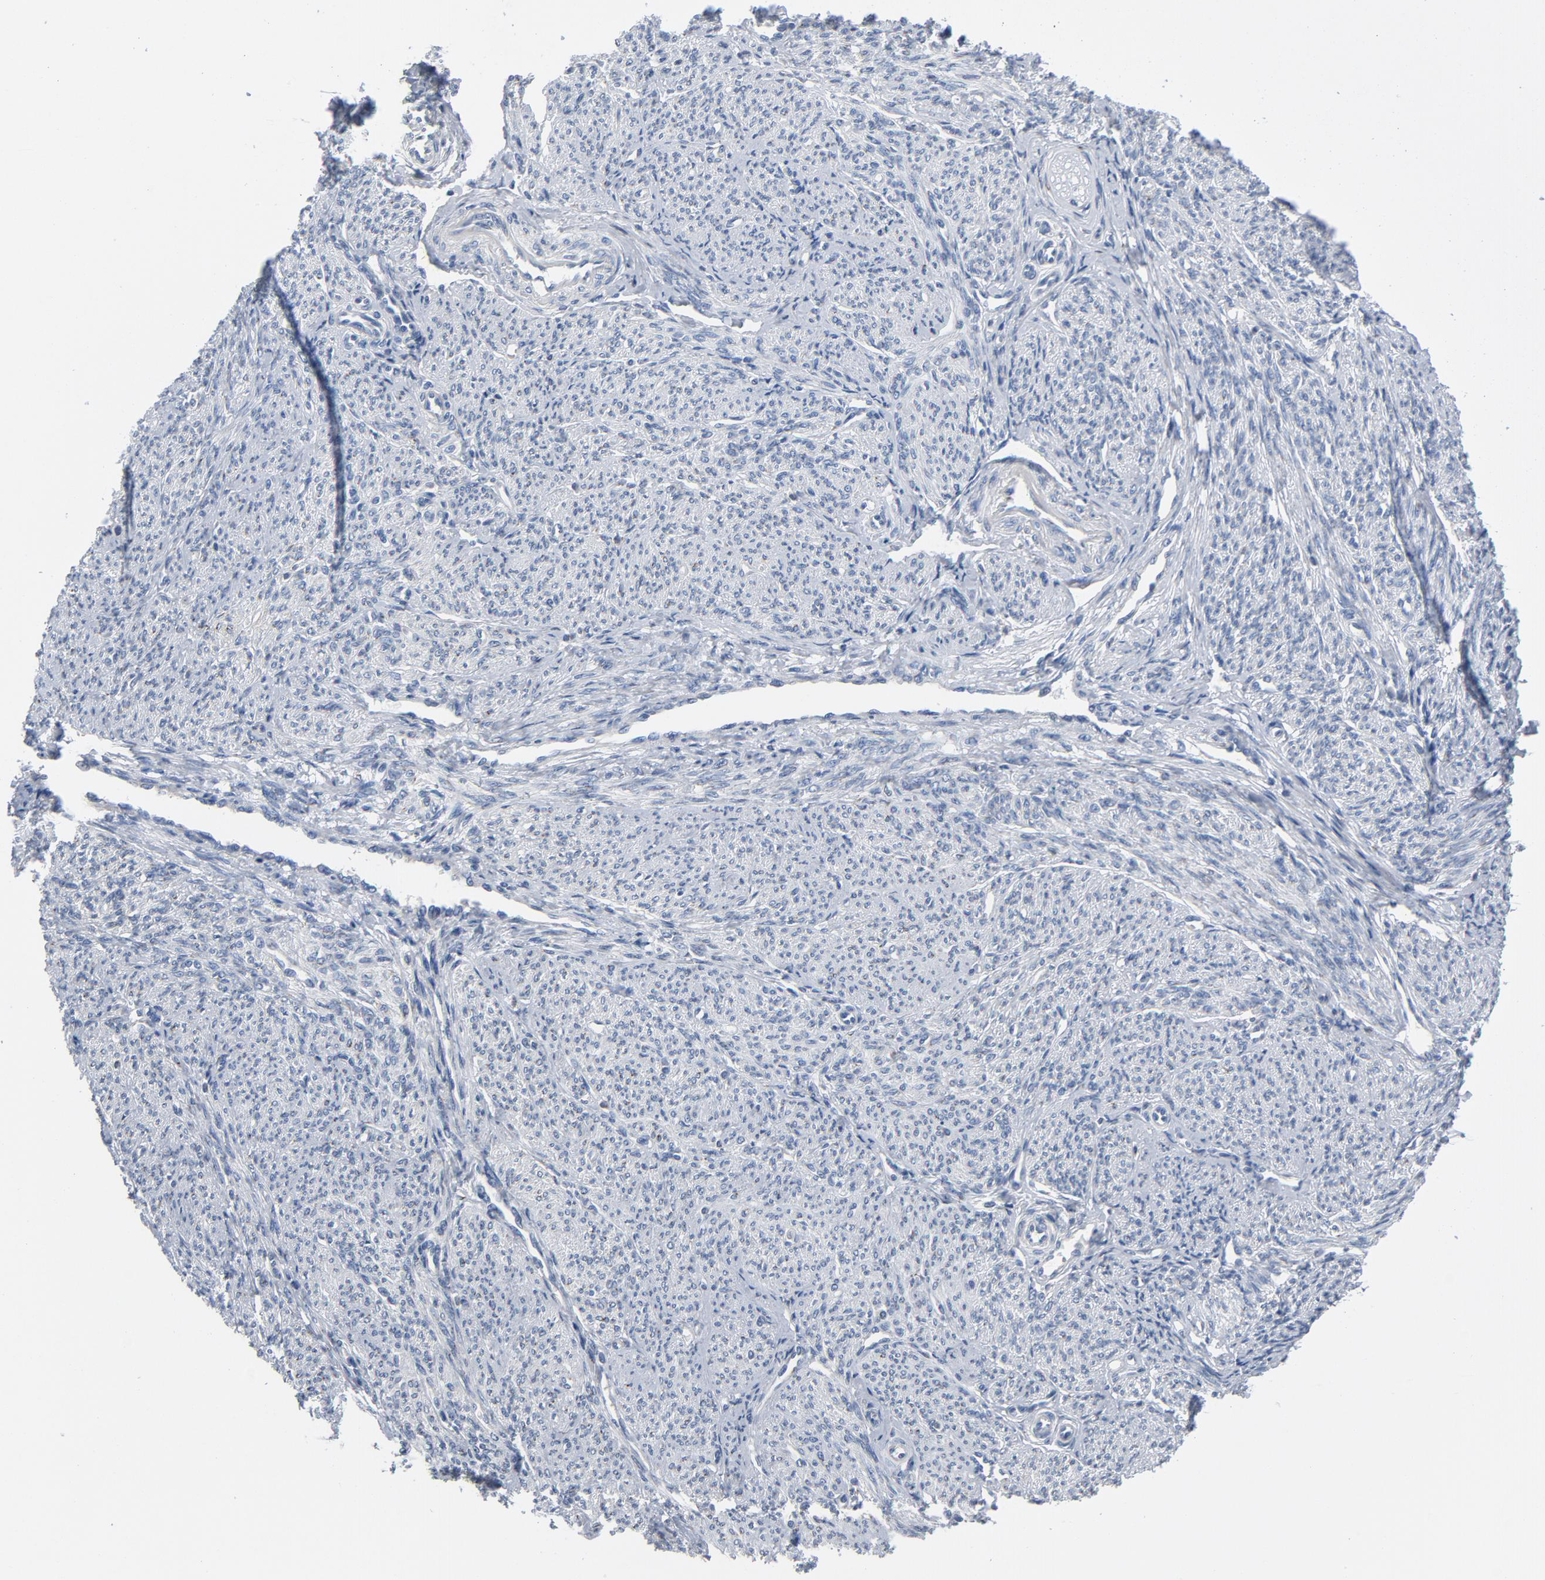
{"staining": {"intensity": "negative", "quantity": "none", "location": "none"}, "tissue": "smooth muscle", "cell_type": "Smooth muscle cells", "image_type": "normal", "snomed": [{"axis": "morphology", "description": "Normal tissue, NOS"}, {"axis": "topography", "description": "Smooth muscle"}], "caption": "IHC of normal smooth muscle reveals no positivity in smooth muscle cells.", "gene": "YIPF6", "patient": {"sex": "female", "age": 65}}